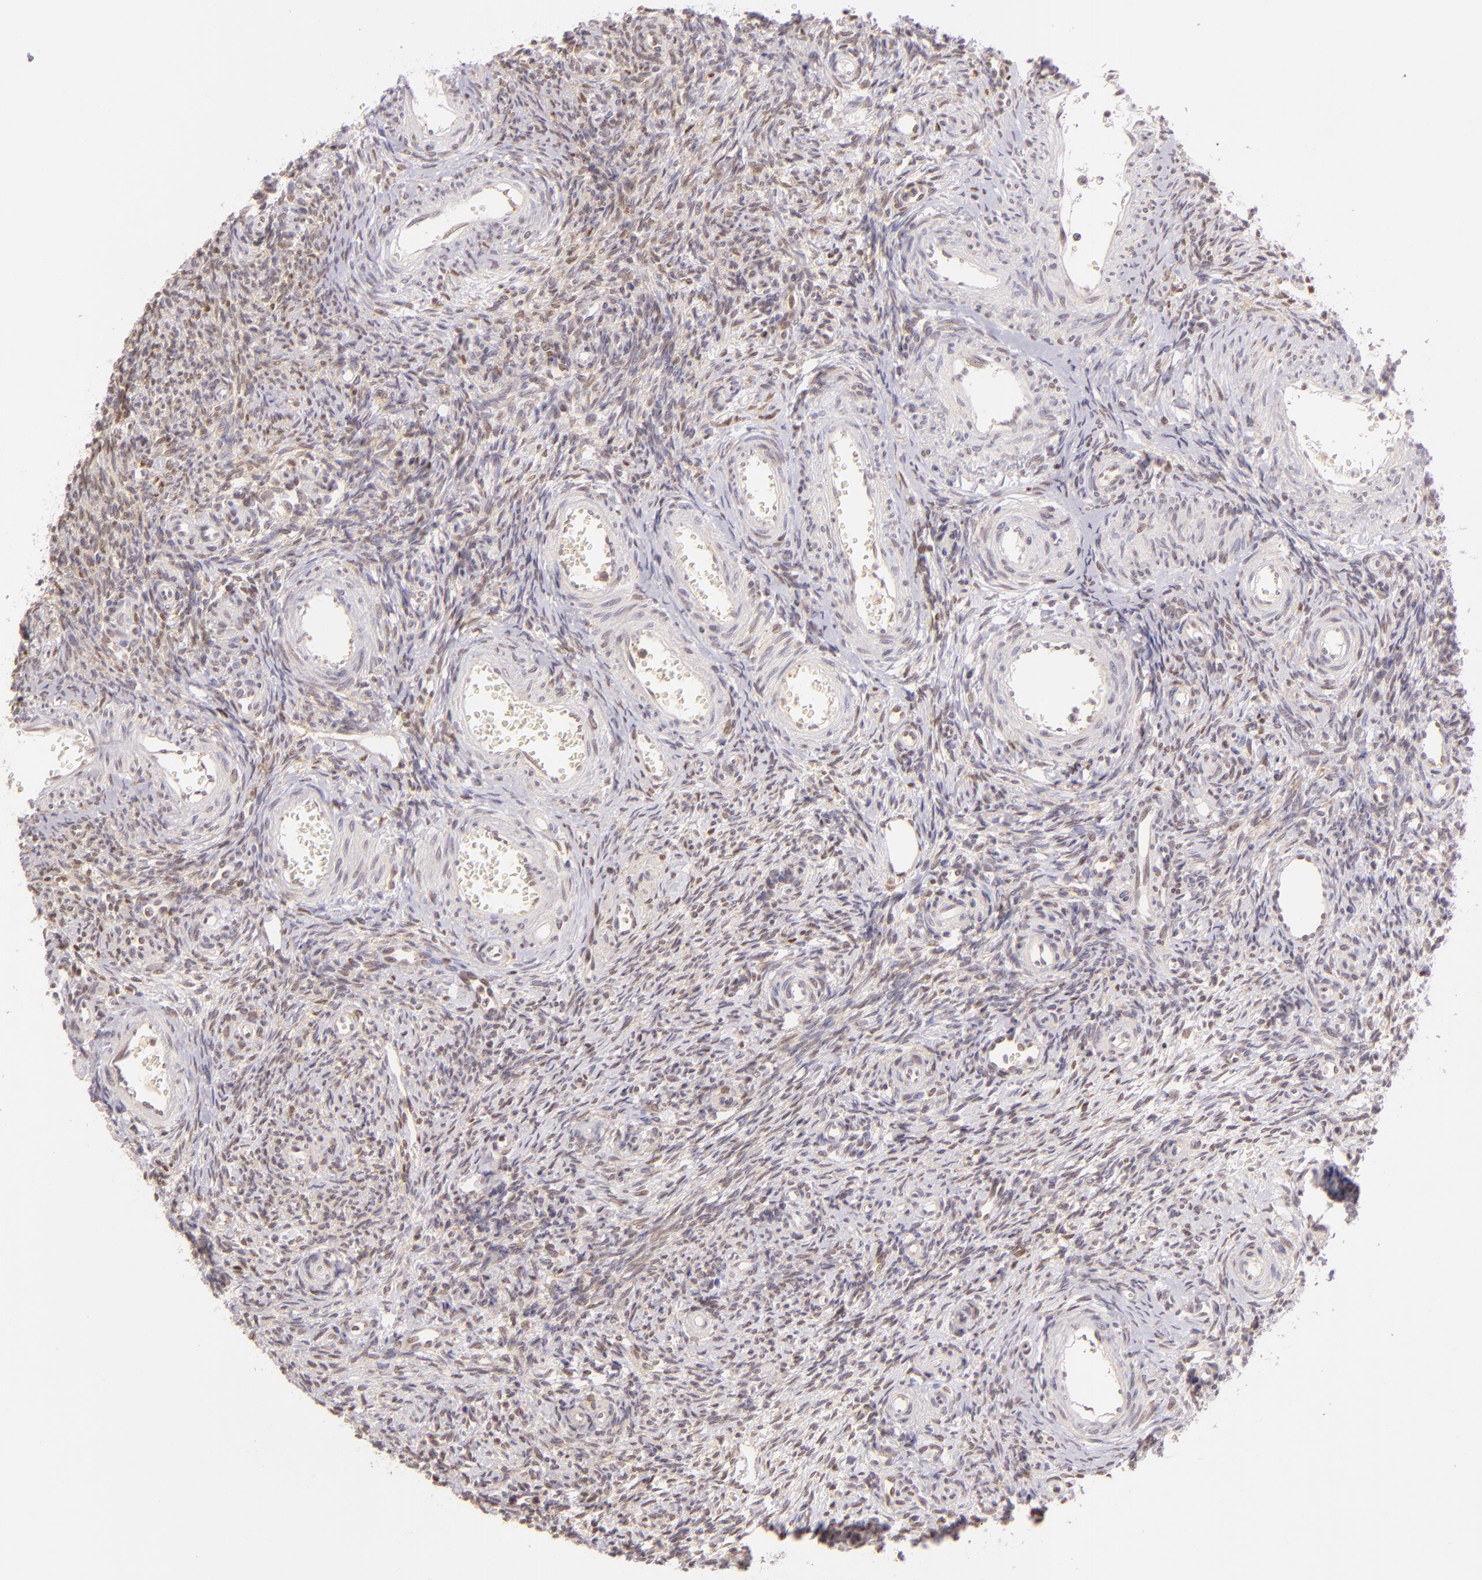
{"staining": {"intensity": "moderate", "quantity": ">75%", "location": "cytoplasmic/membranous"}, "tissue": "ovary", "cell_type": "Follicle cells", "image_type": "normal", "snomed": [{"axis": "morphology", "description": "Normal tissue, NOS"}, {"axis": "topography", "description": "Ovary"}], "caption": "The image exhibits immunohistochemical staining of benign ovary. There is moderate cytoplasmic/membranous staining is appreciated in approximately >75% of follicle cells. (DAB (3,3'-diaminobenzidine) IHC, brown staining for protein, blue staining for nuclei).", "gene": "ENSG00000290315", "patient": {"sex": "female", "age": 39}}